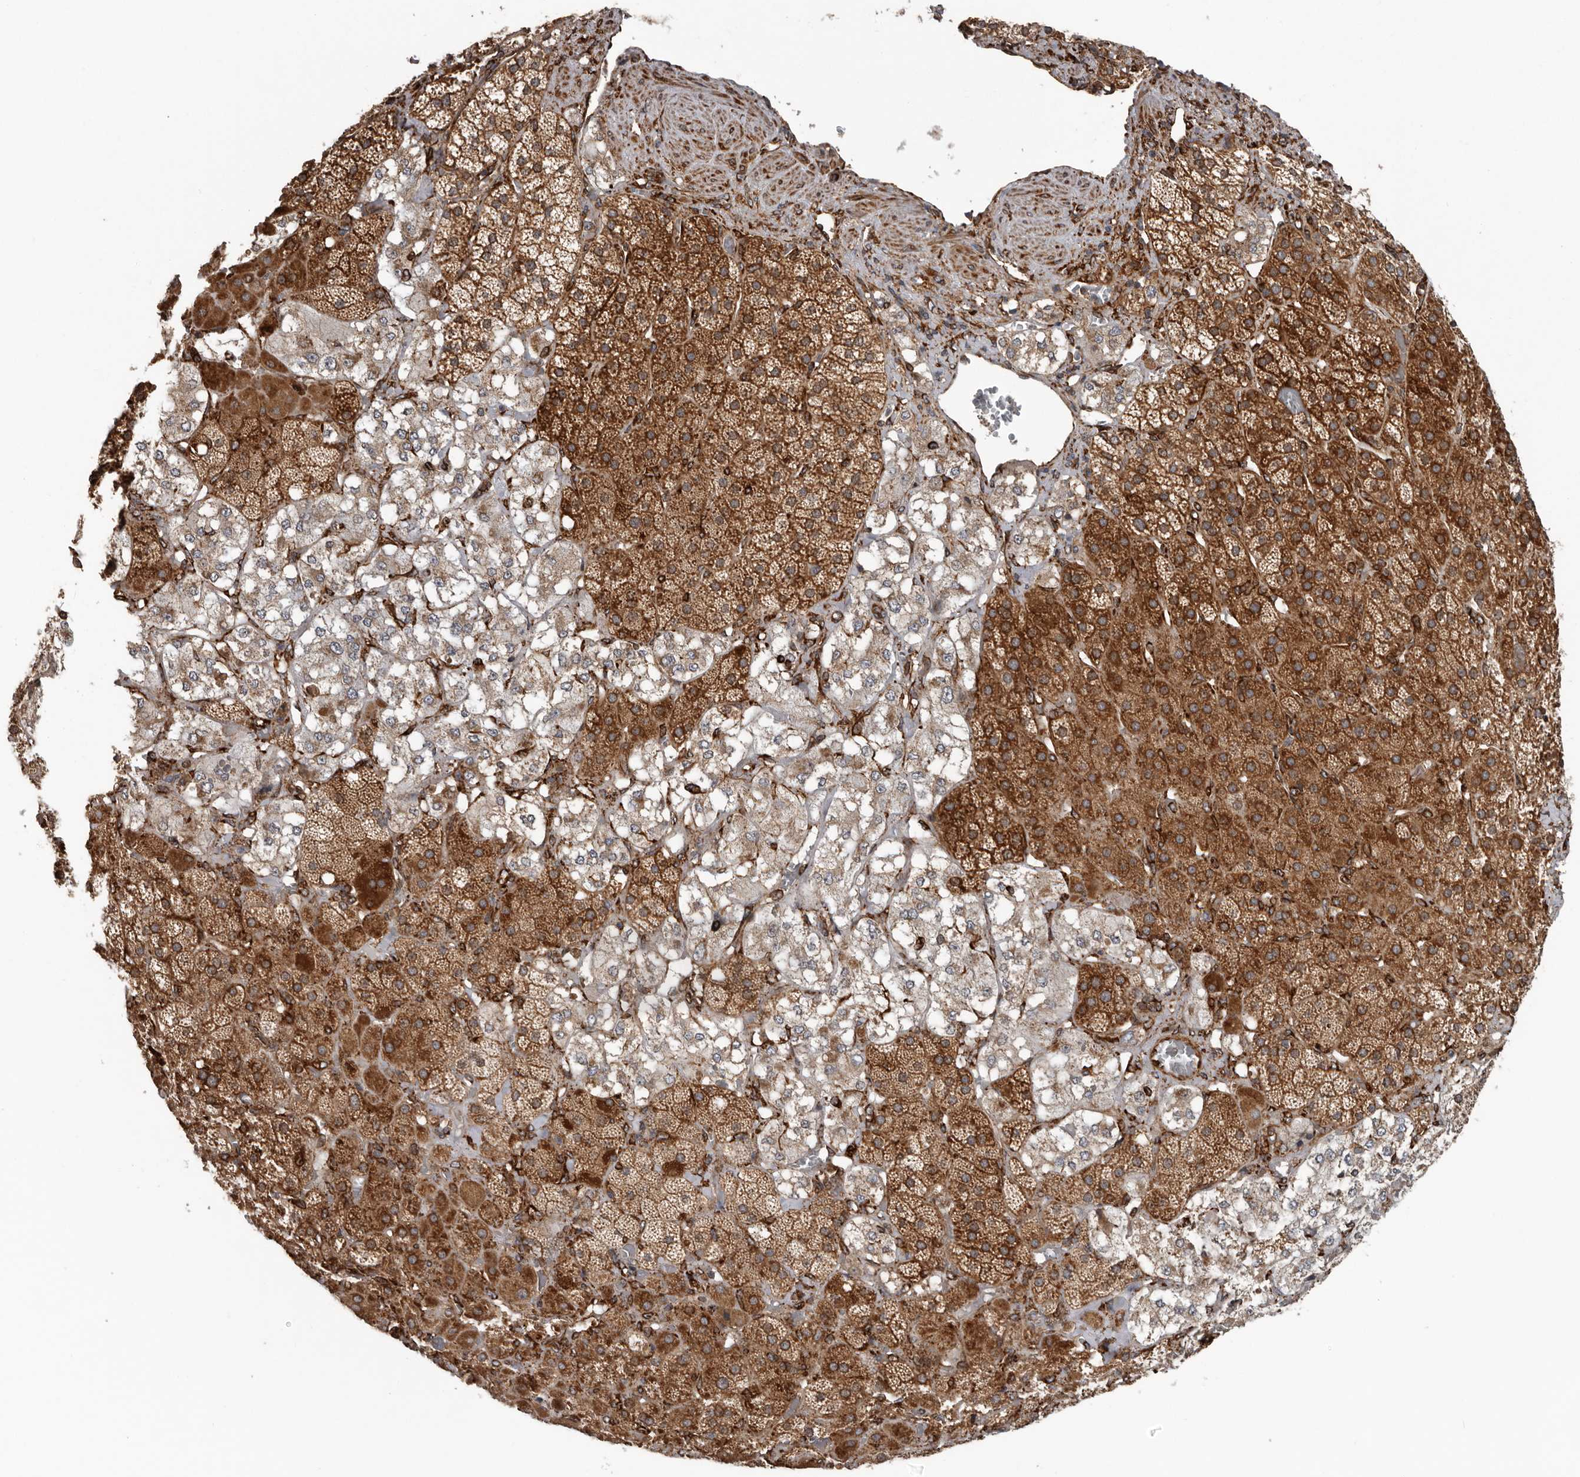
{"staining": {"intensity": "strong", "quantity": ">75%", "location": "cytoplasmic/membranous"}, "tissue": "adrenal gland", "cell_type": "Glandular cells", "image_type": "normal", "snomed": [{"axis": "morphology", "description": "Normal tissue, NOS"}, {"axis": "topography", "description": "Adrenal gland"}], "caption": "Protein staining displays strong cytoplasmic/membranous staining in approximately >75% of glandular cells in benign adrenal gland. (brown staining indicates protein expression, while blue staining denotes nuclei).", "gene": "CEP350", "patient": {"sex": "male", "age": 57}}